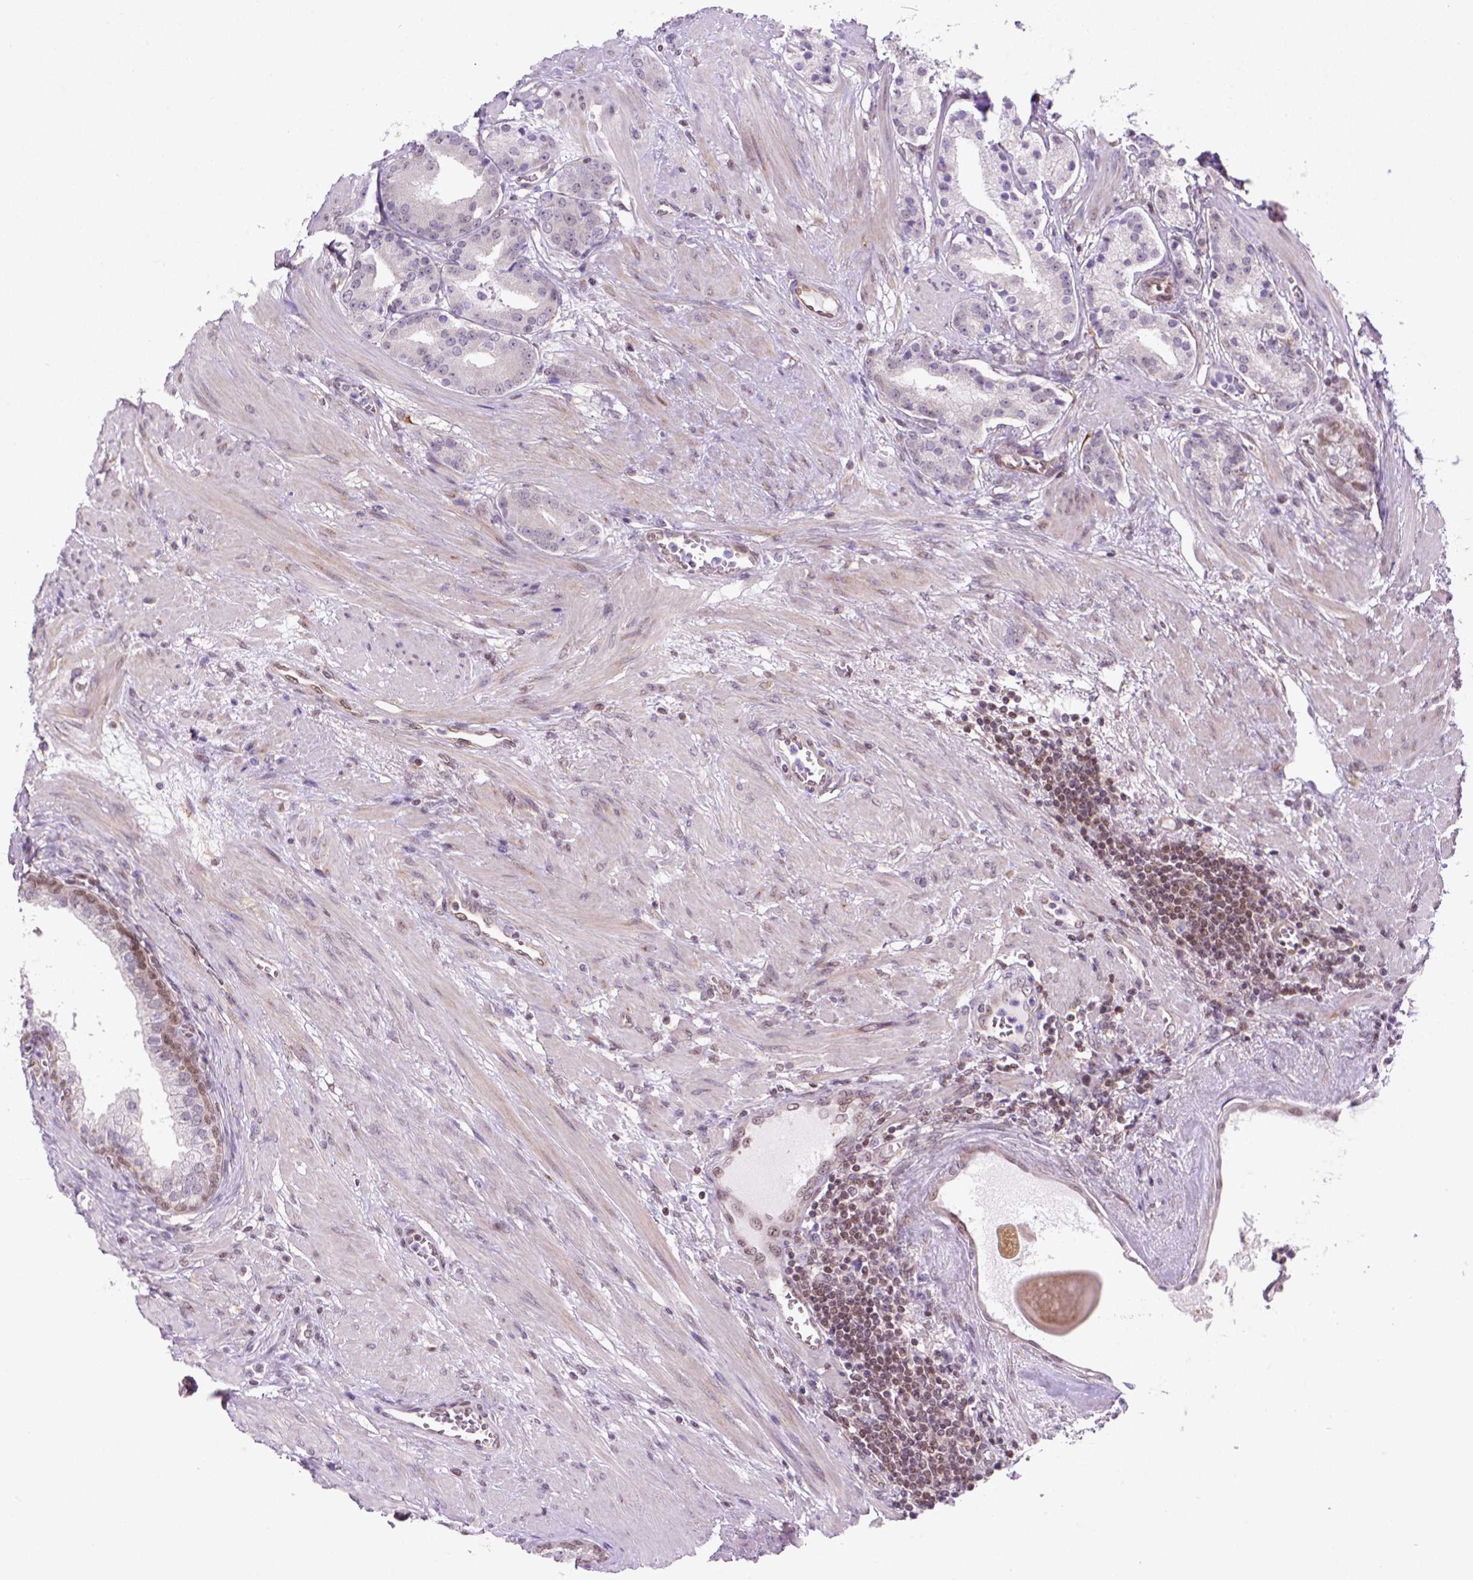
{"staining": {"intensity": "negative", "quantity": "none", "location": "none"}, "tissue": "prostate cancer", "cell_type": "Tumor cells", "image_type": "cancer", "snomed": [{"axis": "morphology", "description": "Adenocarcinoma, NOS"}, {"axis": "topography", "description": "Prostate"}], "caption": "Immunohistochemical staining of human prostate cancer (adenocarcinoma) shows no significant expression in tumor cells.", "gene": "MGMT", "patient": {"sex": "male", "age": 69}}